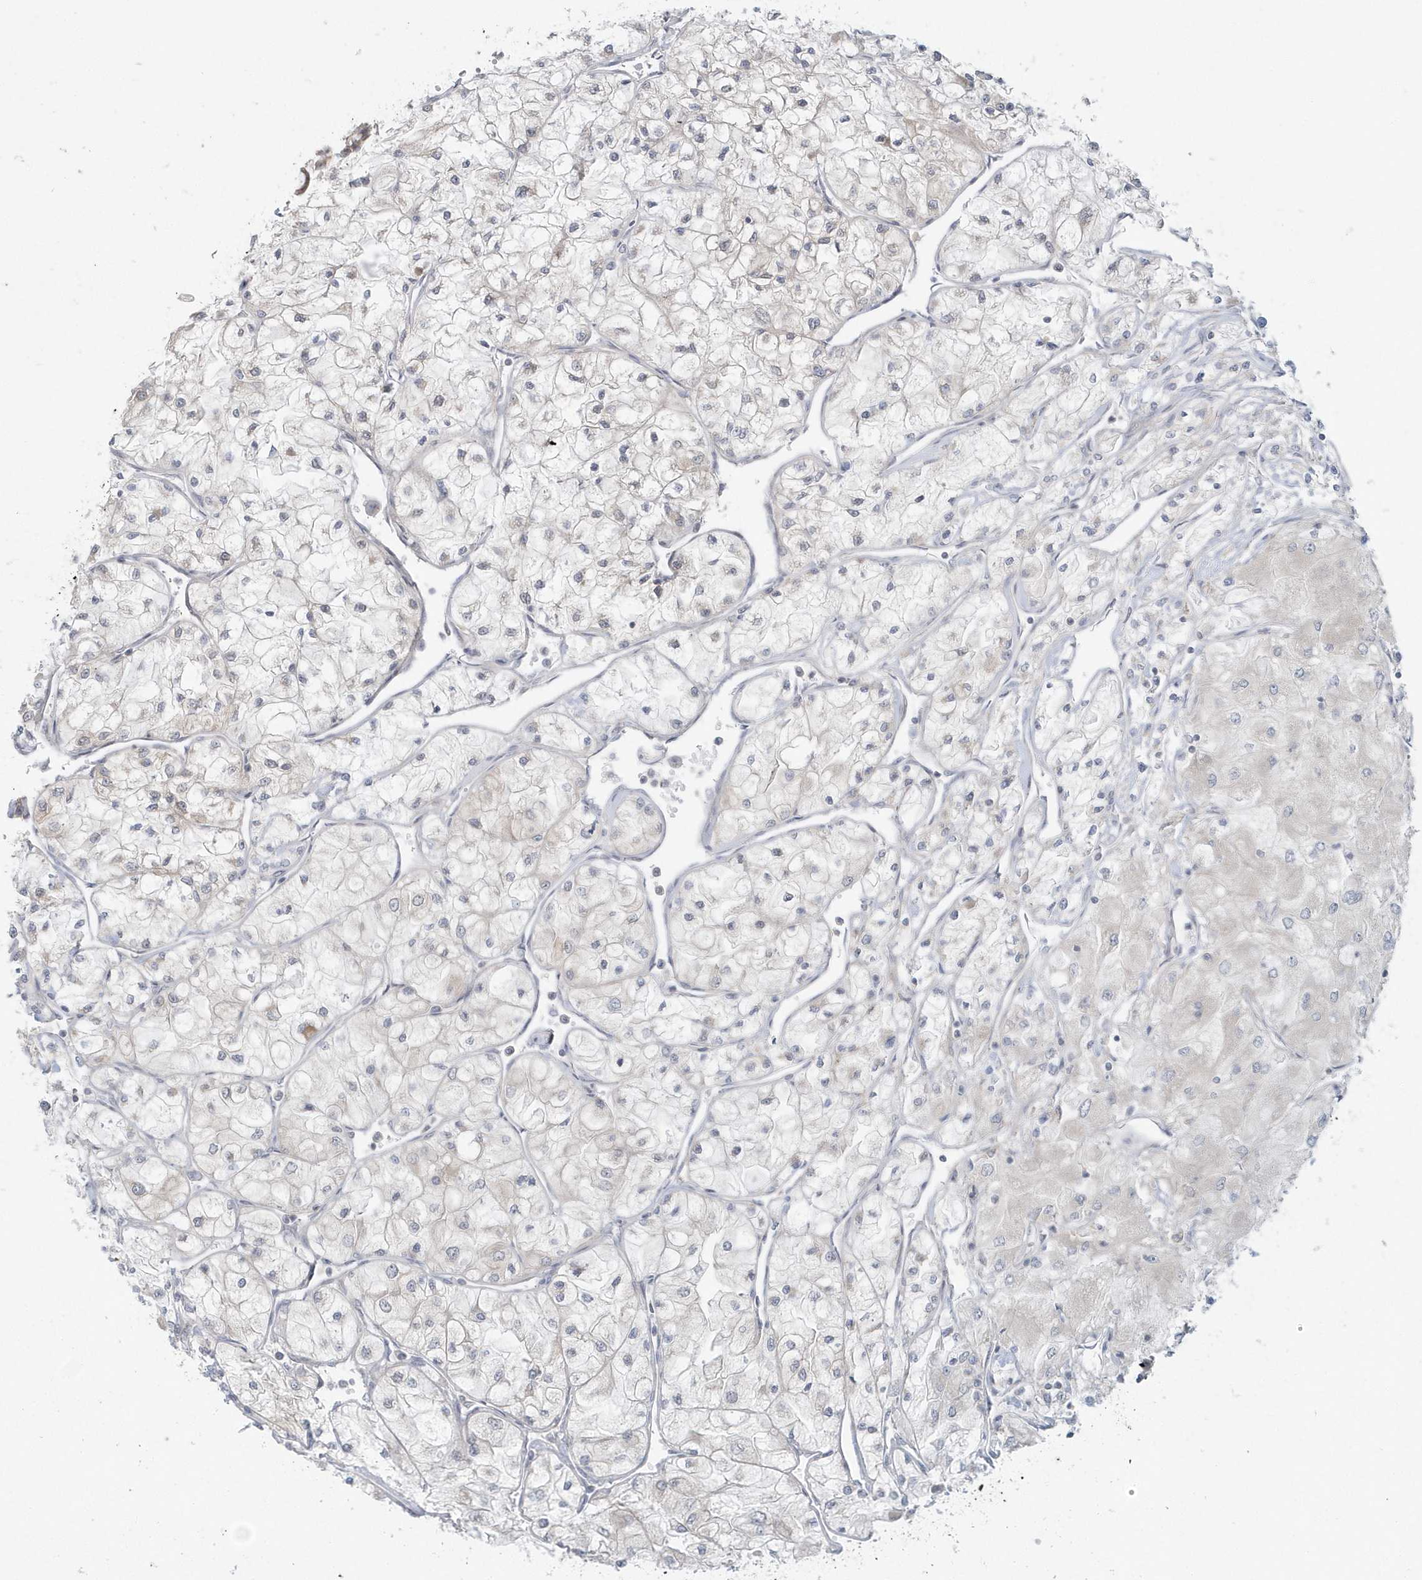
{"staining": {"intensity": "negative", "quantity": "none", "location": "none"}, "tissue": "renal cancer", "cell_type": "Tumor cells", "image_type": "cancer", "snomed": [{"axis": "morphology", "description": "Adenocarcinoma, NOS"}, {"axis": "topography", "description": "Kidney"}], "caption": "A high-resolution photomicrograph shows immunohistochemistry staining of adenocarcinoma (renal), which reveals no significant positivity in tumor cells. The staining was performed using DAB (3,3'-diaminobenzidine) to visualize the protein expression in brown, while the nuclei were stained in blue with hematoxylin (Magnification: 20x).", "gene": "BLTP3A", "patient": {"sex": "male", "age": 80}}